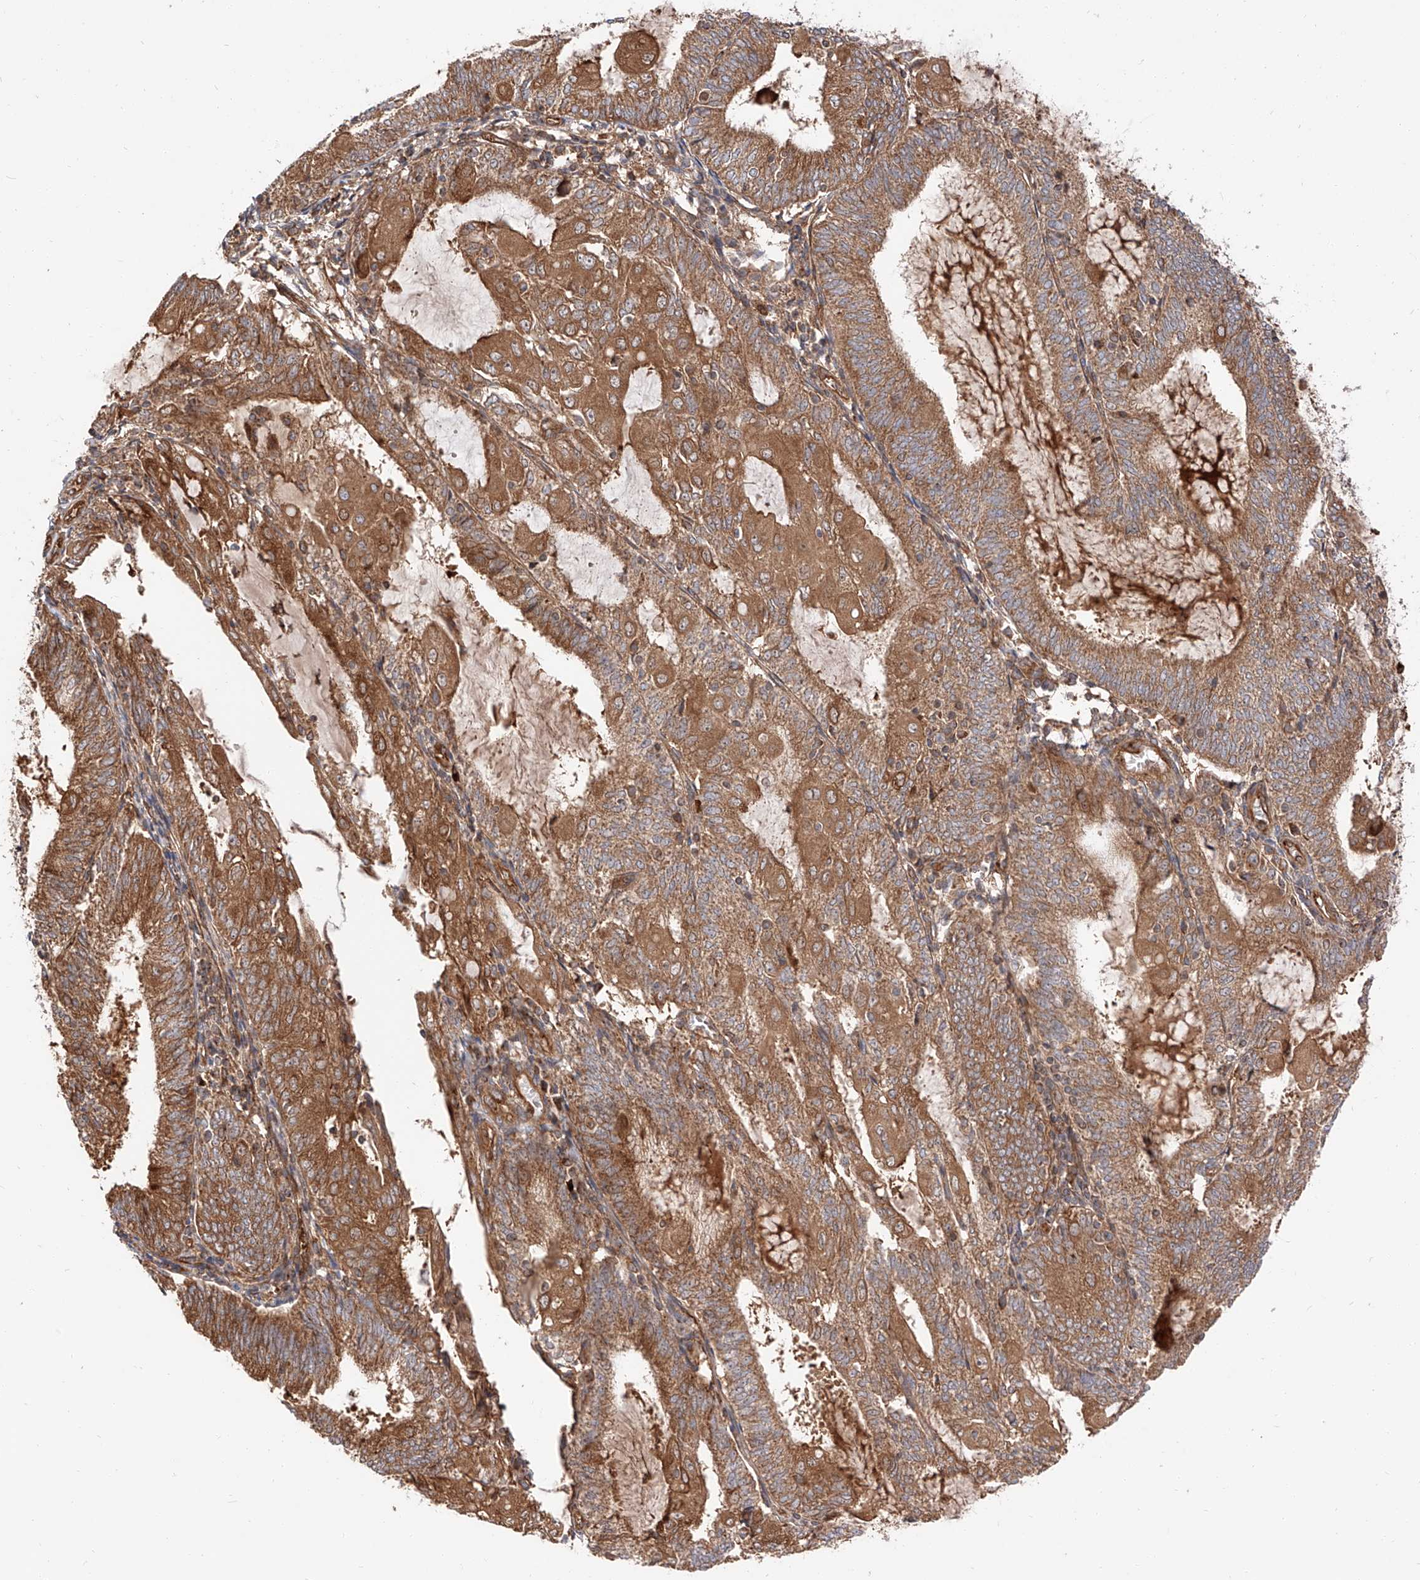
{"staining": {"intensity": "moderate", "quantity": ">75%", "location": "cytoplasmic/membranous"}, "tissue": "endometrial cancer", "cell_type": "Tumor cells", "image_type": "cancer", "snomed": [{"axis": "morphology", "description": "Adenocarcinoma, NOS"}, {"axis": "topography", "description": "Endometrium"}], "caption": "This histopathology image shows immunohistochemistry (IHC) staining of human endometrial adenocarcinoma, with medium moderate cytoplasmic/membranous staining in approximately >75% of tumor cells.", "gene": "ISCA2", "patient": {"sex": "female", "age": 81}}